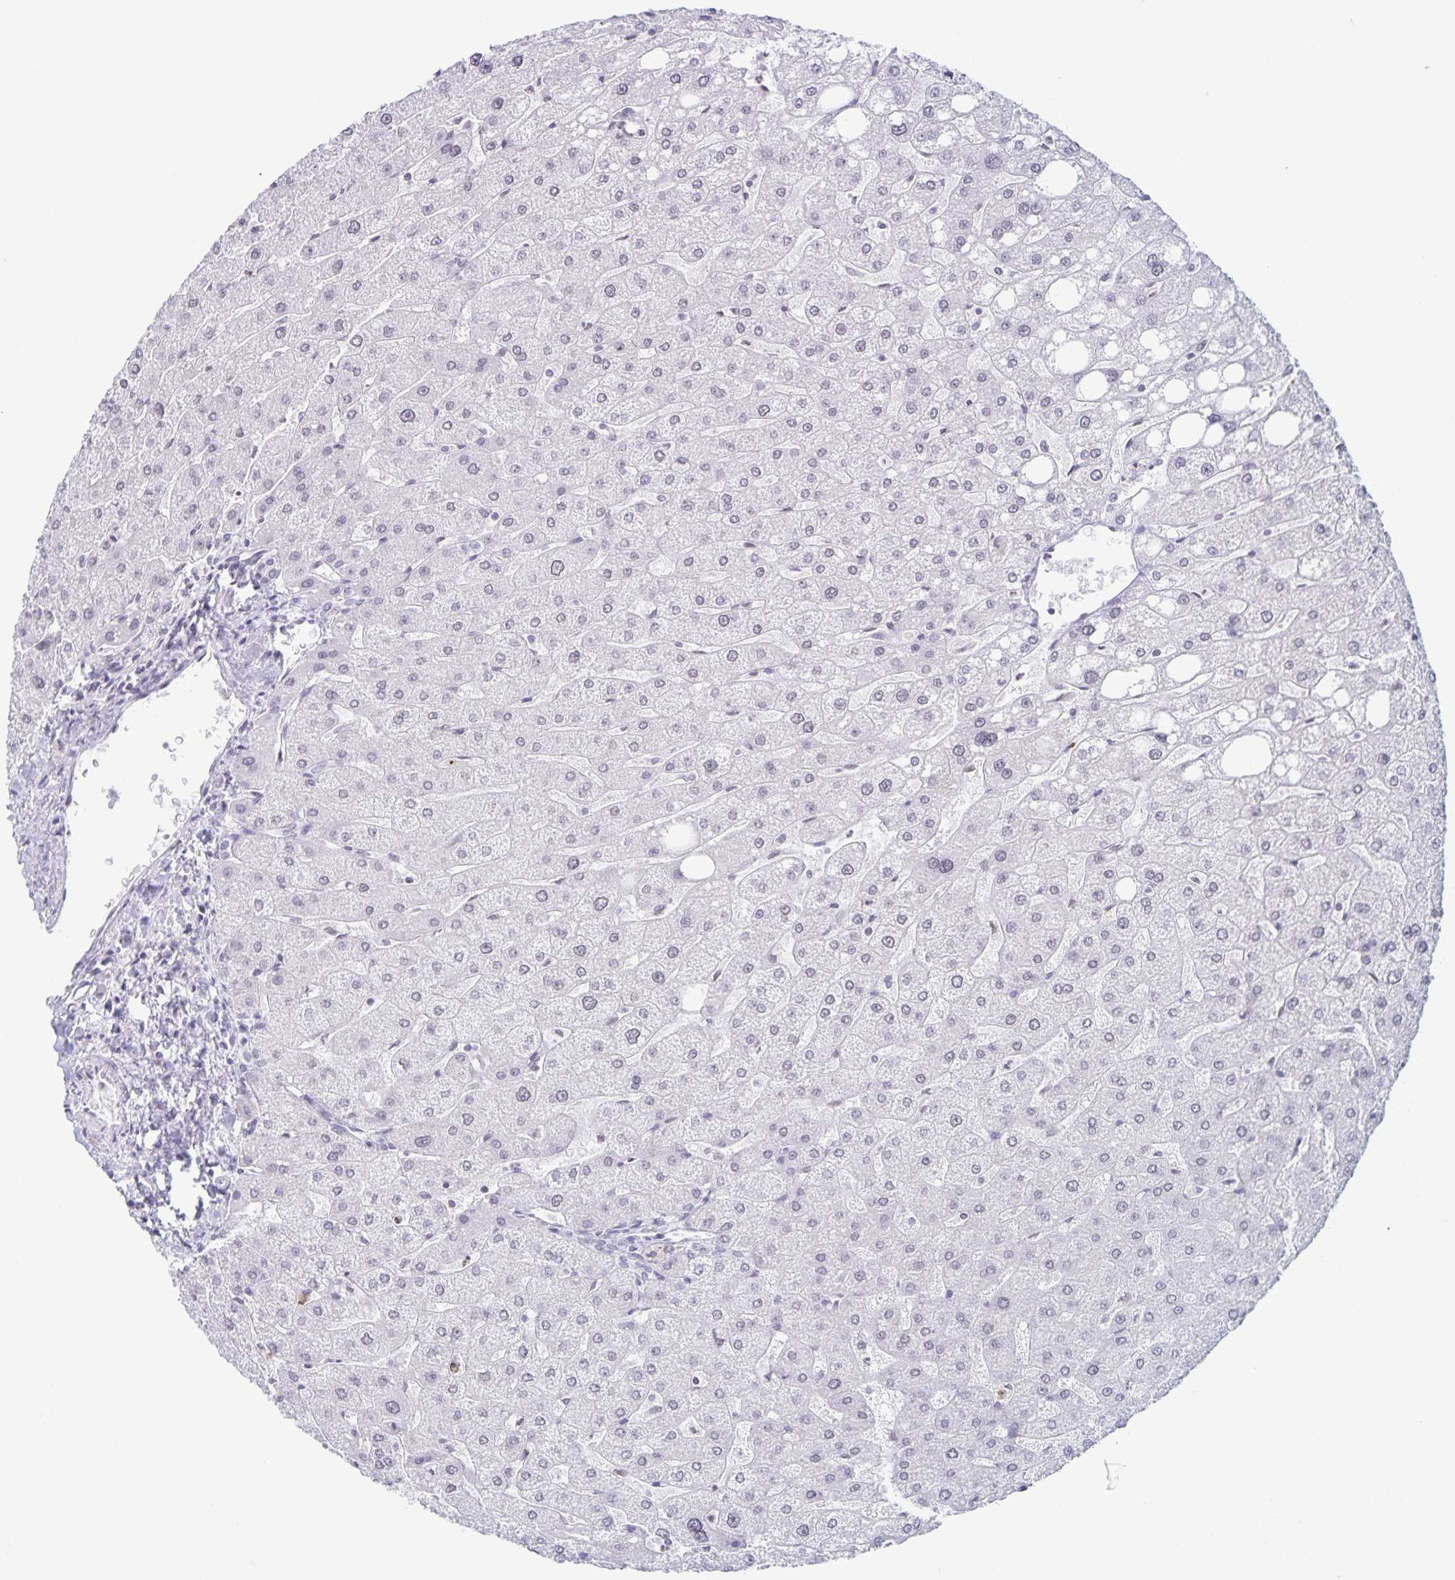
{"staining": {"intensity": "negative", "quantity": "none", "location": "none"}, "tissue": "liver", "cell_type": "Cholangiocytes", "image_type": "normal", "snomed": [{"axis": "morphology", "description": "Normal tissue, NOS"}, {"axis": "topography", "description": "Liver"}], "caption": "IHC image of unremarkable liver stained for a protein (brown), which exhibits no positivity in cholangiocytes.", "gene": "LCE6A", "patient": {"sex": "male", "age": 67}}